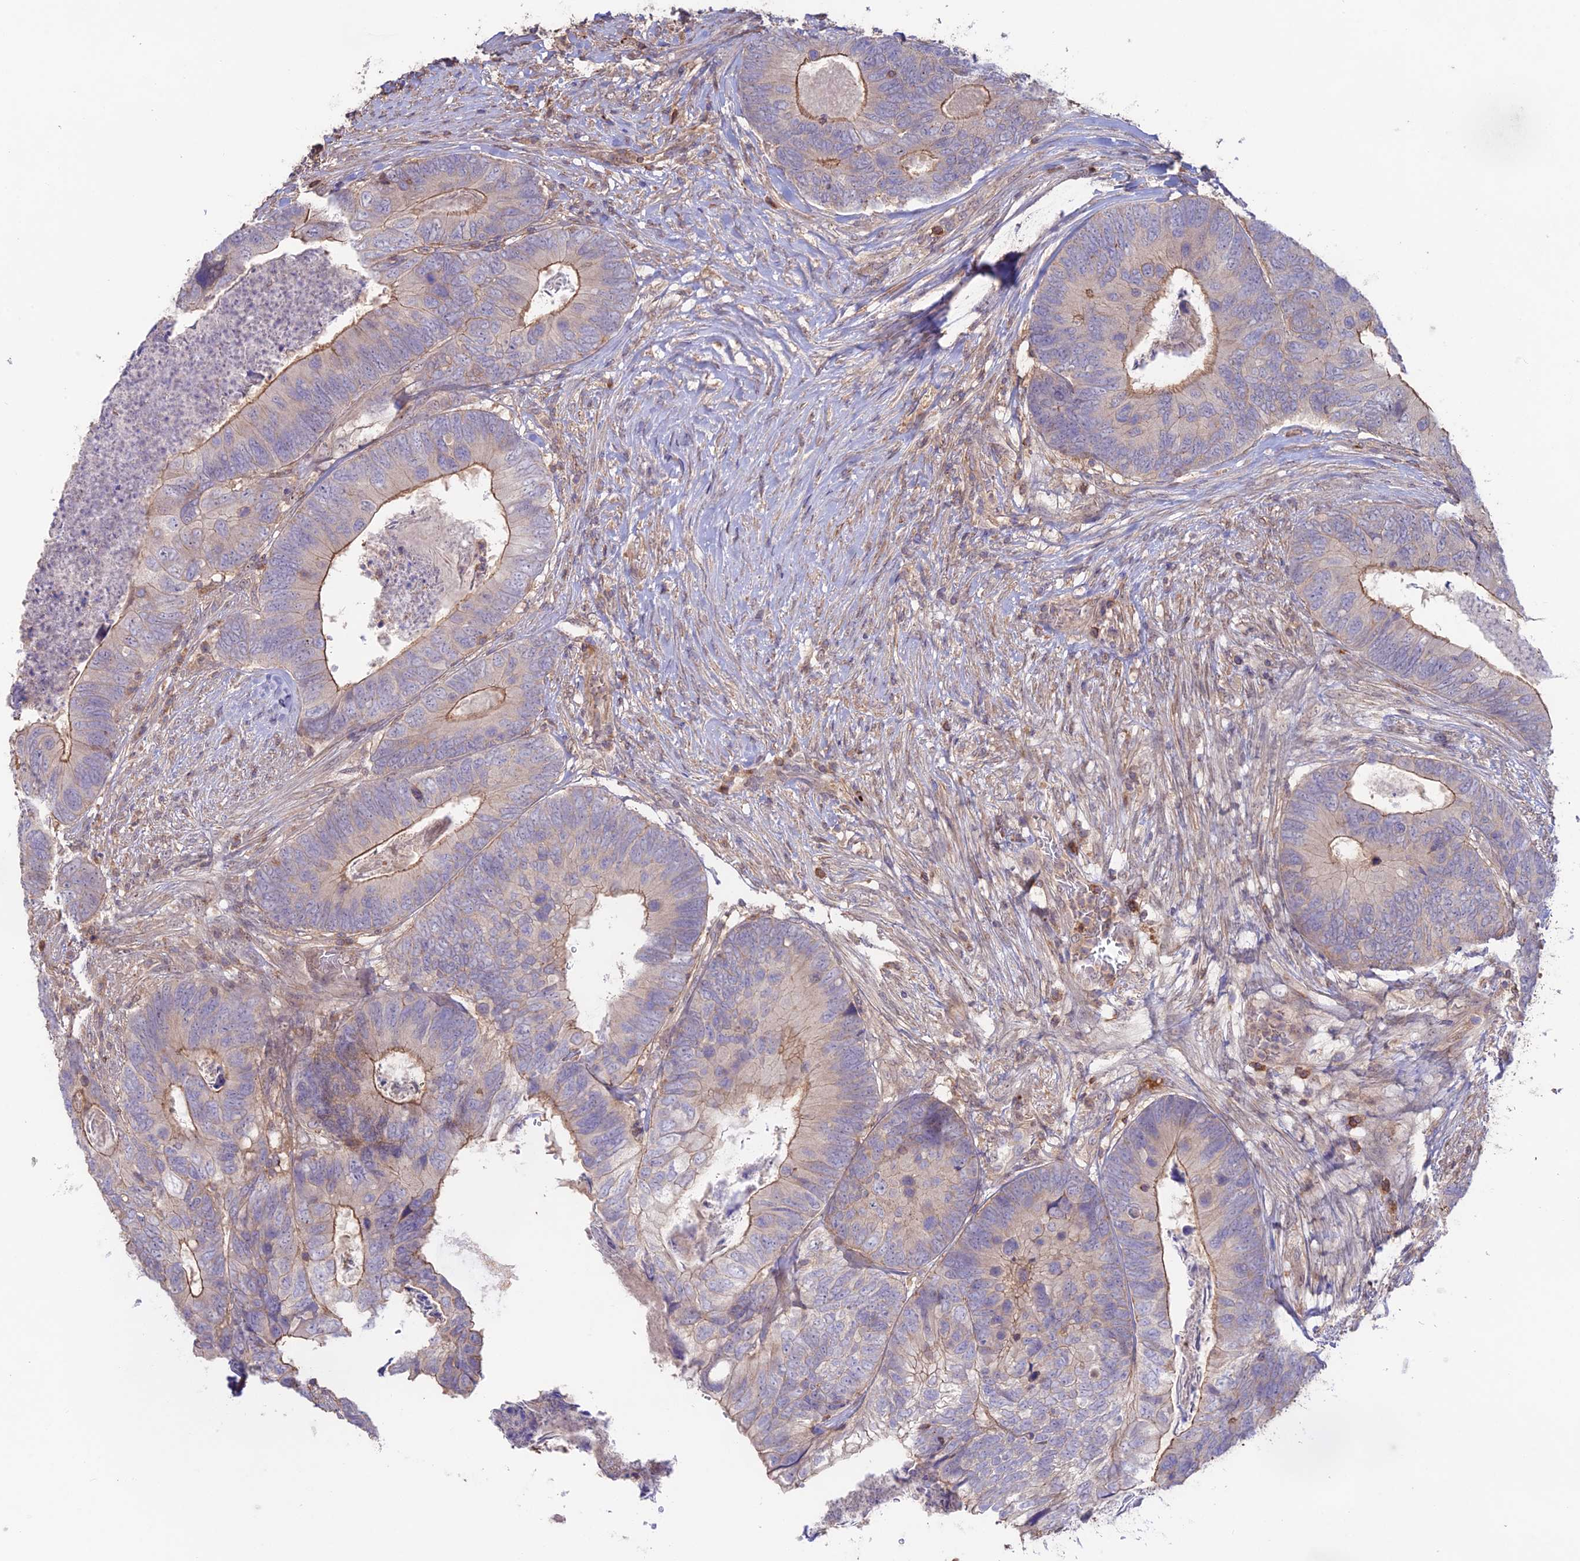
{"staining": {"intensity": "weak", "quantity": "25%-75%", "location": "cytoplasmic/membranous"}, "tissue": "colorectal cancer", "cell_type": "Tumor cells", "image_type": "cancer", "snomed": [{"axis": "morphology", "description": "Adenocarcinoma, NOS"}, {"axis": "topography", "description": "Colon"}], "caption": "Immunohistochemical staining of colorectal adenocarcinoma exhibits low levels of weak cytoplasmic/membranous protein positivity in about 25%-75% of tumor cells.", "gene": "CLCF1", "patient": {"sex": "female", "age": 67}}